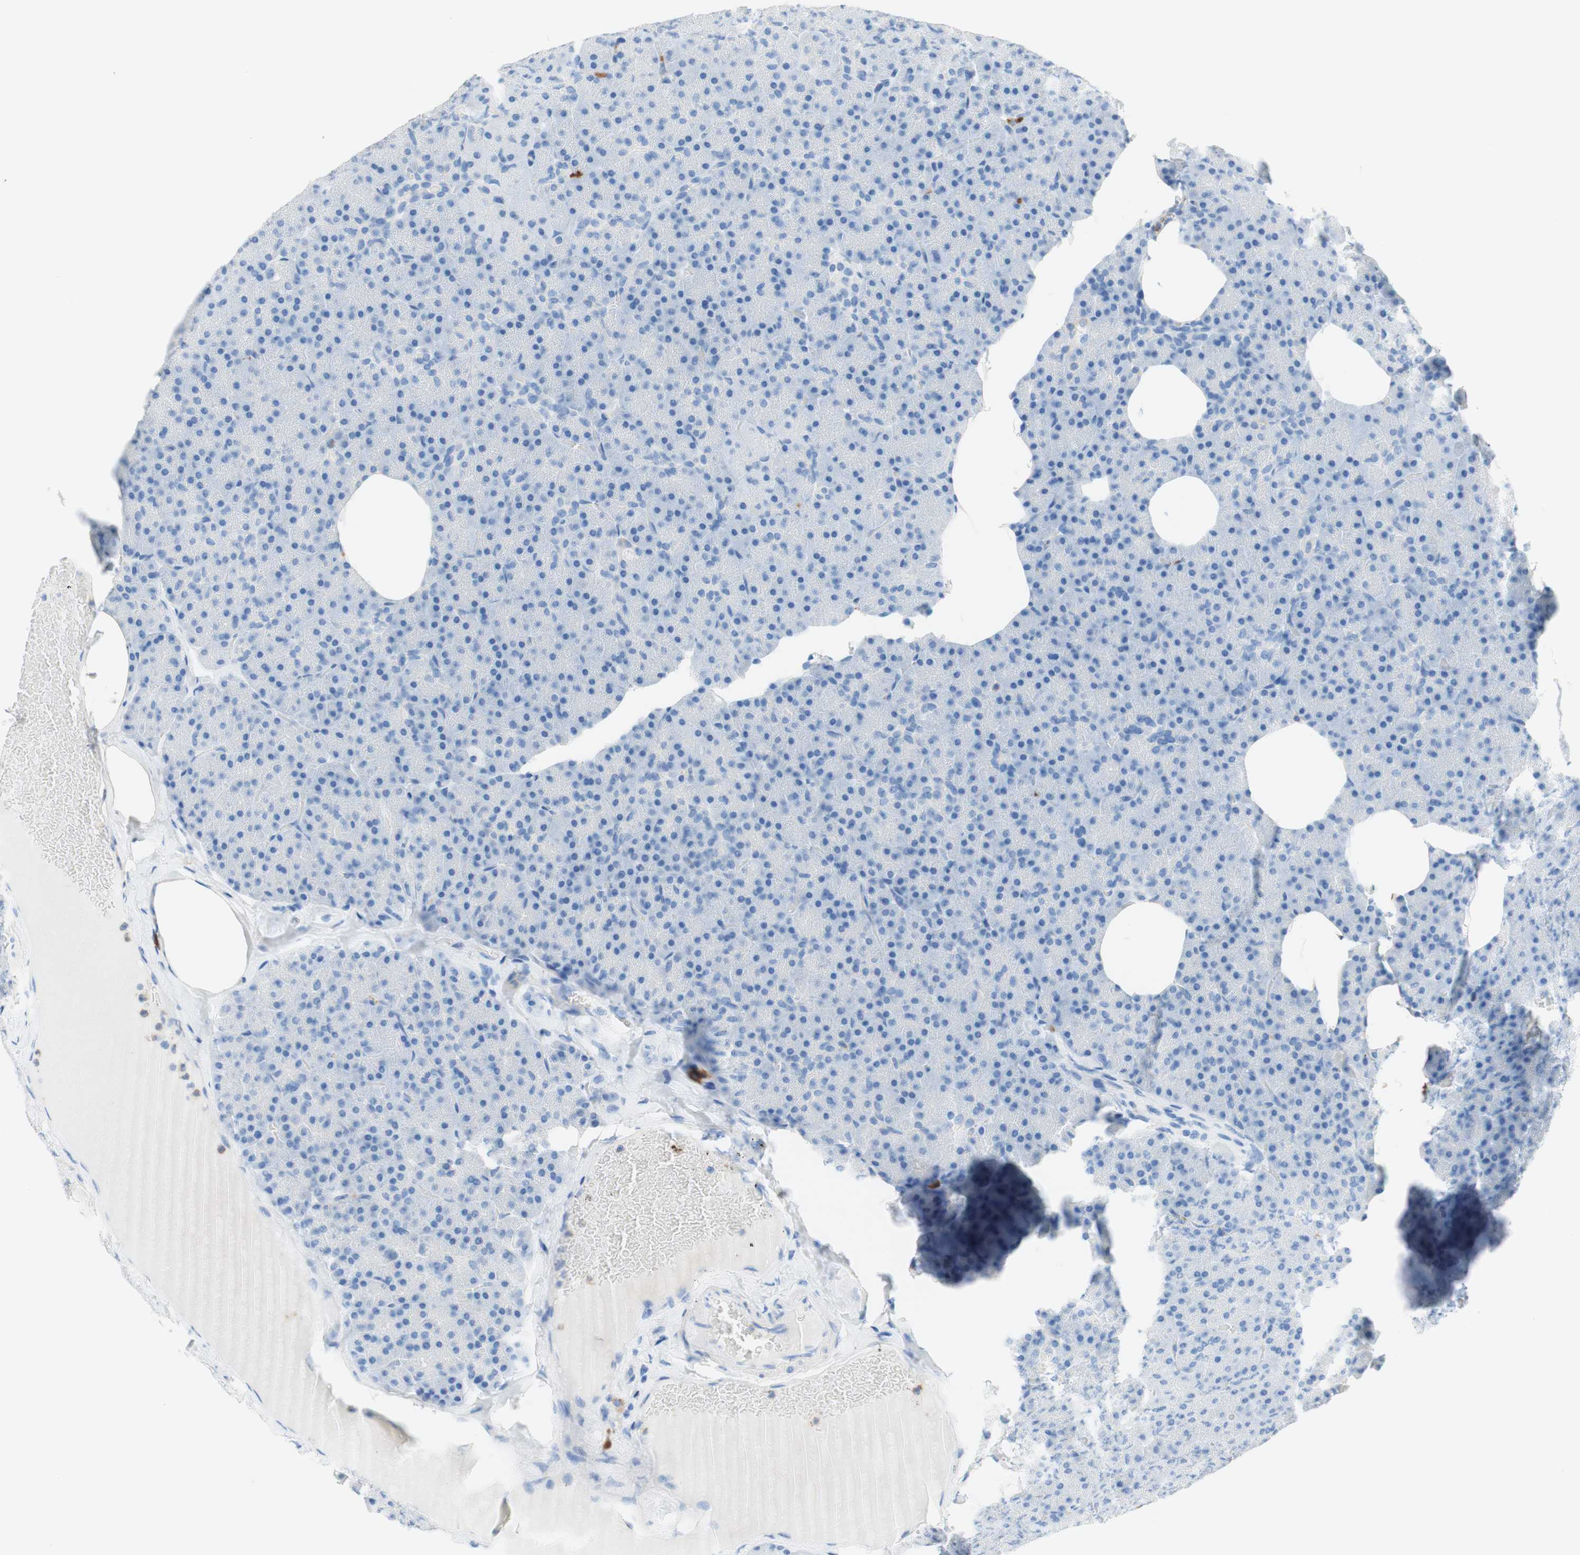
{"staining": {"intensity": "negative", "quantity": "none", "location": "none"}, "tissue": "pancreas", "cell_type": "Exocrine glandular cells", "image_type": "normal", "snomed": [{"axis": "morphology", "description": "Normal tissue, NOS"}, {"axis": "topography", "description": "Pancreas"}], "caption": "IHC of benign pancreas demonstrates no expression in exocrine glandular cells.", "gene": "CEACAM1", "patient": {"sex": "female", "age": 35}}